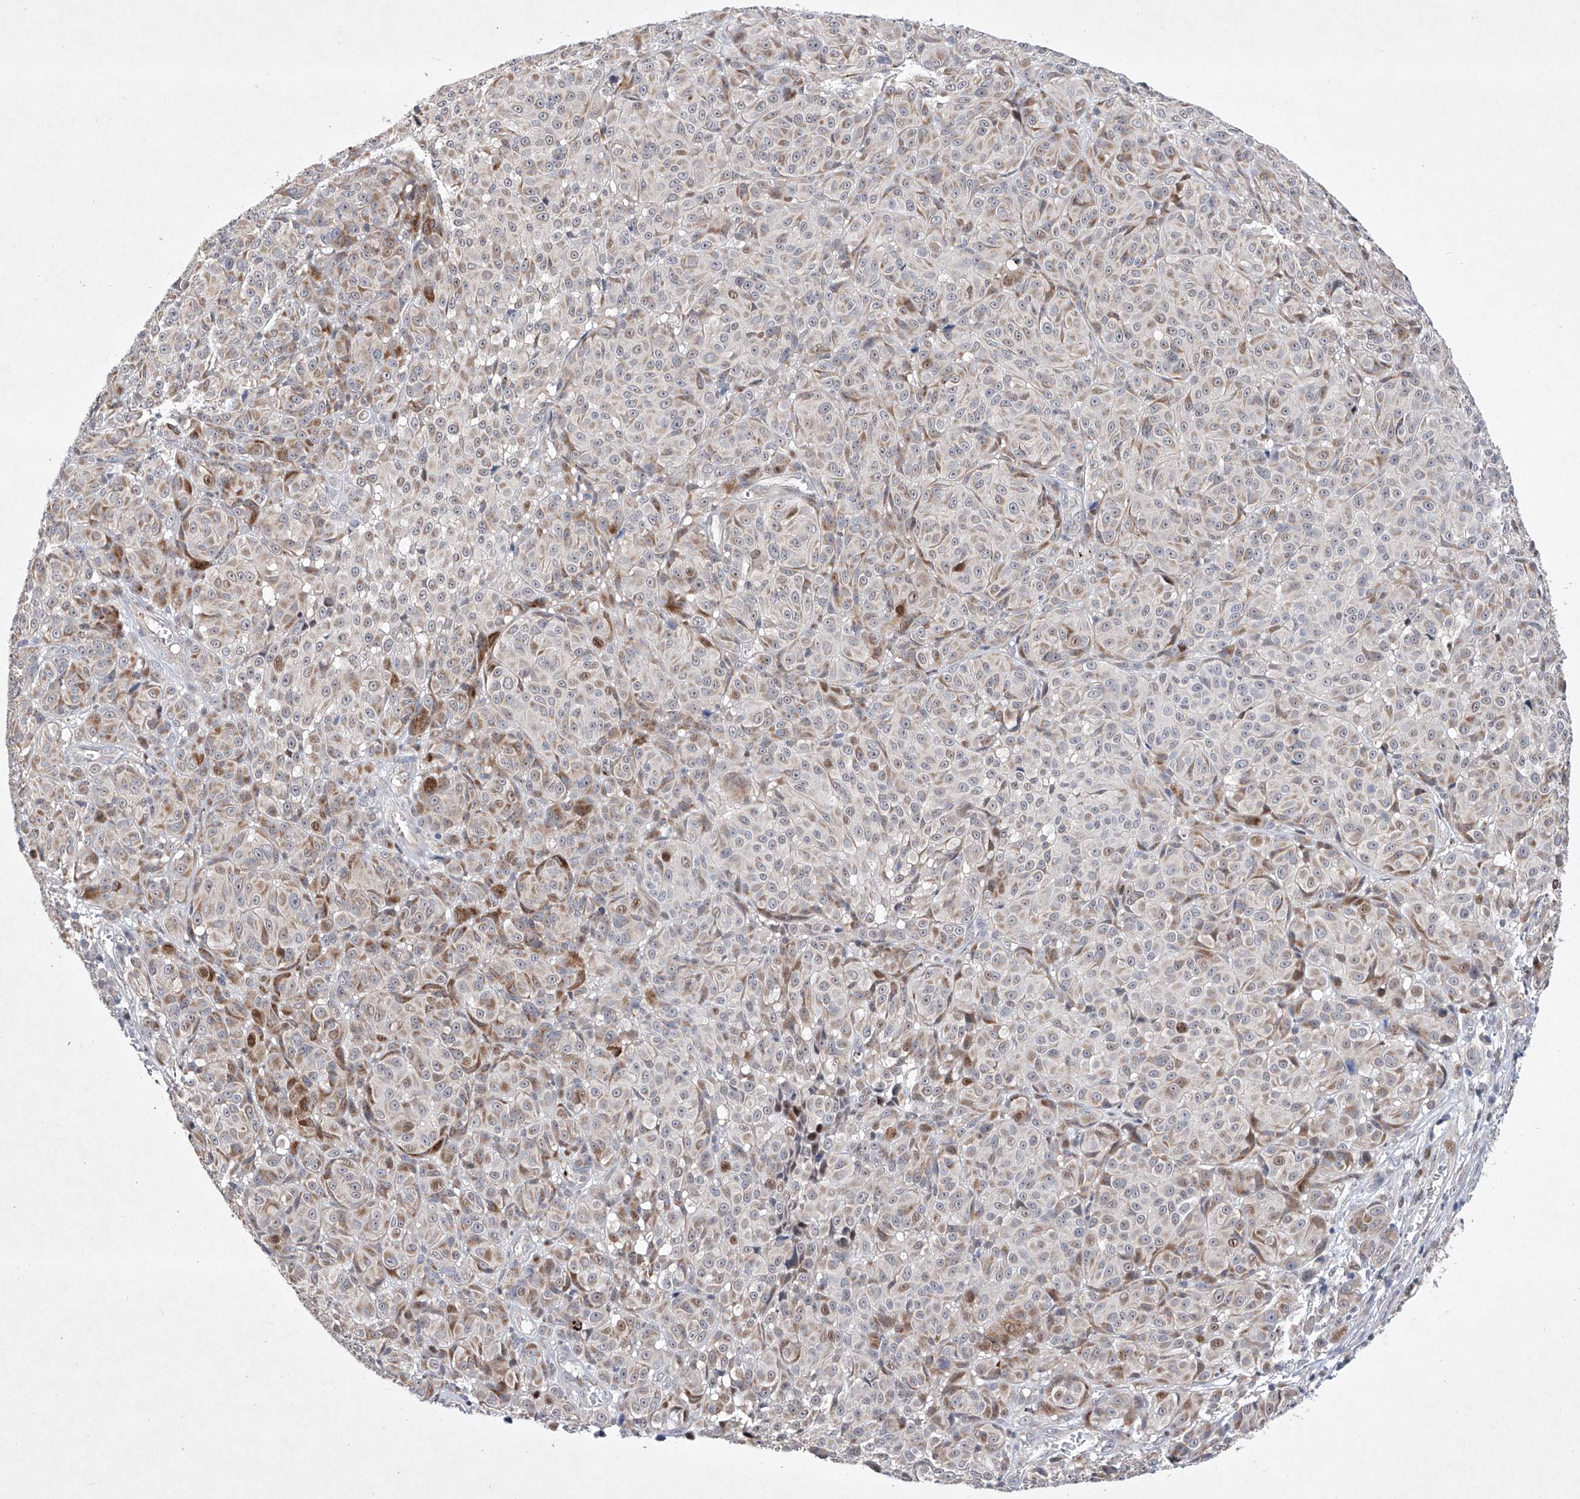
{"staining": {"intensity": "moderate", "quantity": "<25%", "location": "nuclear"}, "tissue": "melanoma", "cell_type": "Tumor cells", "image_type": "cancer", "snomed": [{"axis": "morphology", "description": "Malignant melanoma, NOS"}, {"axis": "topography", "description": "Skin"}], "caption": "Moderate nuclear protein staining is present in about <25% of tumor cells in malignant melanoma.", "gene": "AFG1L", "patient": {"sex": "male", "age": 73}}